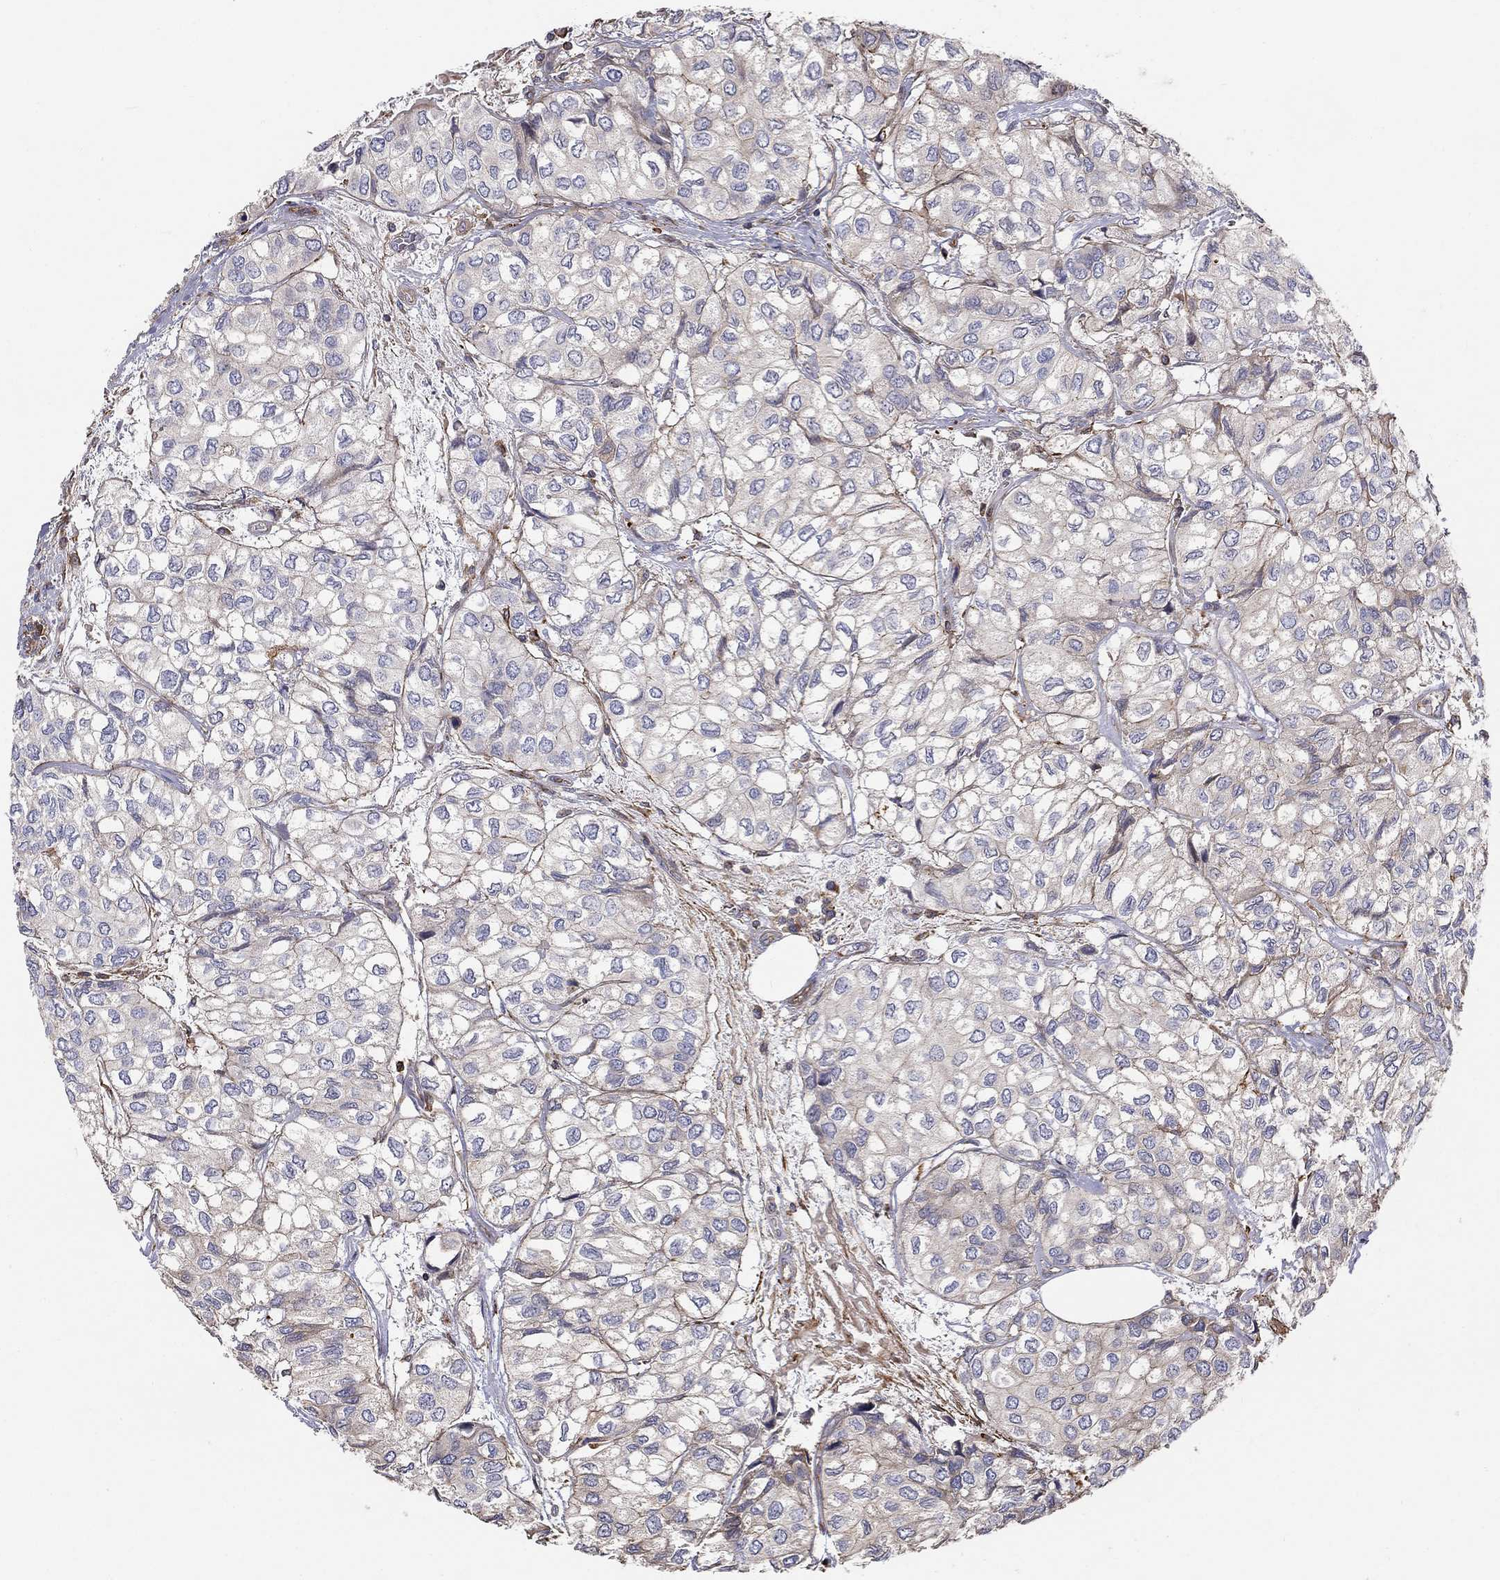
{"staining": {"intensity": "strong", "quantity": "<25%", "location": "cytoplasmic/membranous"}, "tissue": "urothelial cancer", "cell_type": "Tumor cells", "image_type": "cancer", "snomed": [{"axis": "morphology", "description": "Urothelial carcinoma, High grade"}, {"axis": "topography", "description": "Urinary bladder"}], "caption": "IHC micrograph of human urothelial cancer stained for a protein (brown), which shows medium levels of strong cytoplasmic/membranous expression in approximately <25% of tumor cells.", "gene": "NPHP1", "patient": {"sex": "male", "age": 73}}